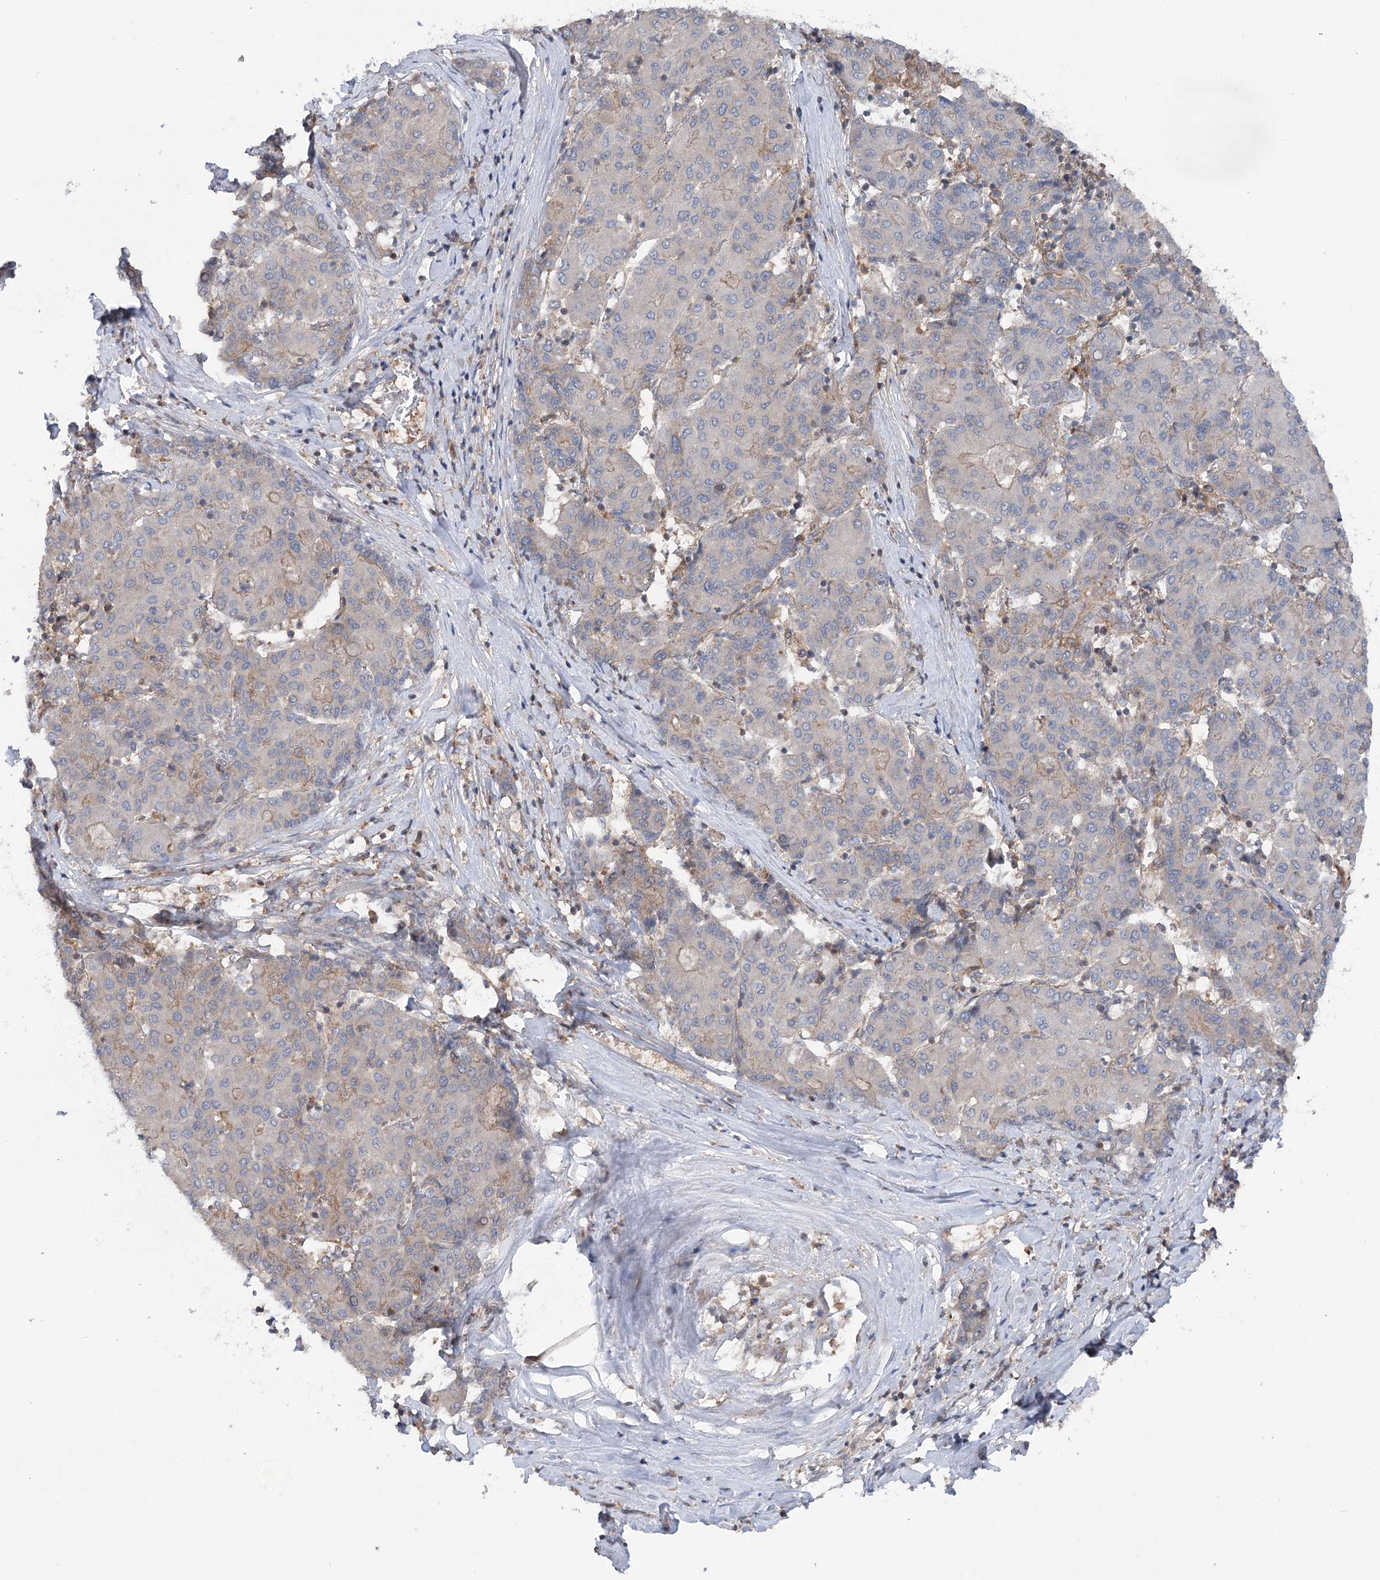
{"staining": {"intensity": "negative", "quantity": "none", "location": "none"}, "tissue": "liver cancer", "cell_type": "Tumor cells", "image_type": "cancer", "snomed": [{"axis": "morphology", "description": "Carcinoma, Hepatocellular, NOS"}, {"axis": "topography", "description": "Liver"}], "caption": "The IHC micrograph has no significant staining in tumor cells of hepatocellular carcinoma (liver) tissue.", "gene": "PPP1R21", "patient": {"sex": "male", "age": 65}}